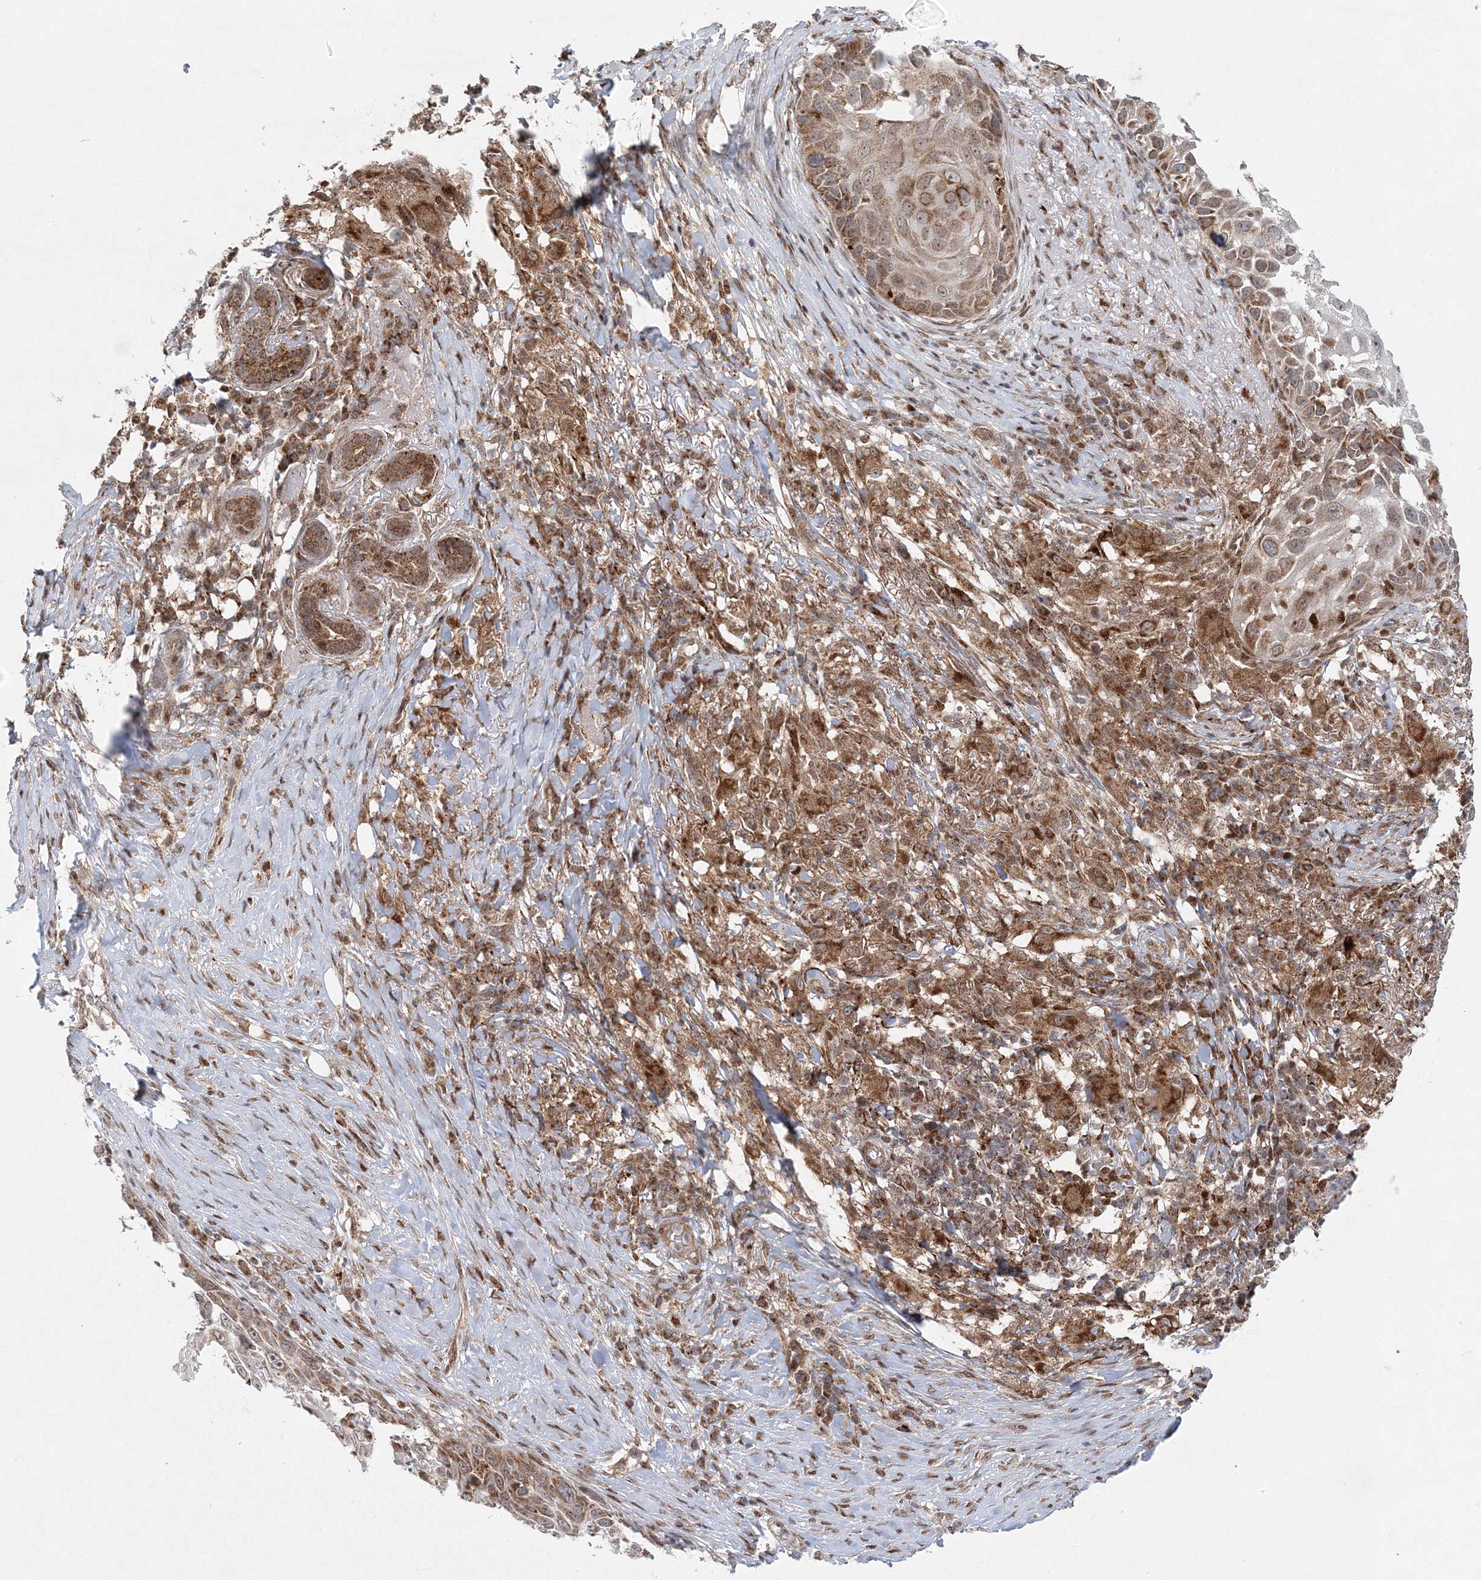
{"staining": {"intensity": "moderate", "quantity": ">75%", "location": "cytoplasmic/membranous"}, "tissue": "skin cancer", "cell_type": "Tumor cells", "image_type": "cancer", "snomed": [{"axis": "morphology", "description": "Squamous cell carcinoma, NOS"}, {"axis": "topography", "description": "Skin"}], "caption": "Immunohistochemistry (IHC) staining of skin cancer (squamous cell carcinoma), which exhibits medium levels of moderate cytoplasmic/membranous staining in approximately >75% of tumor cells indicating moderate cytoplasmic/membranous protein staining. The staining was performed using DAB (brown) for protein detection and nuclei were counterstained in hematoxylin (blue).", "gene": "RAB11FIP2", "patient": {"sex": "female", "age": 44}}